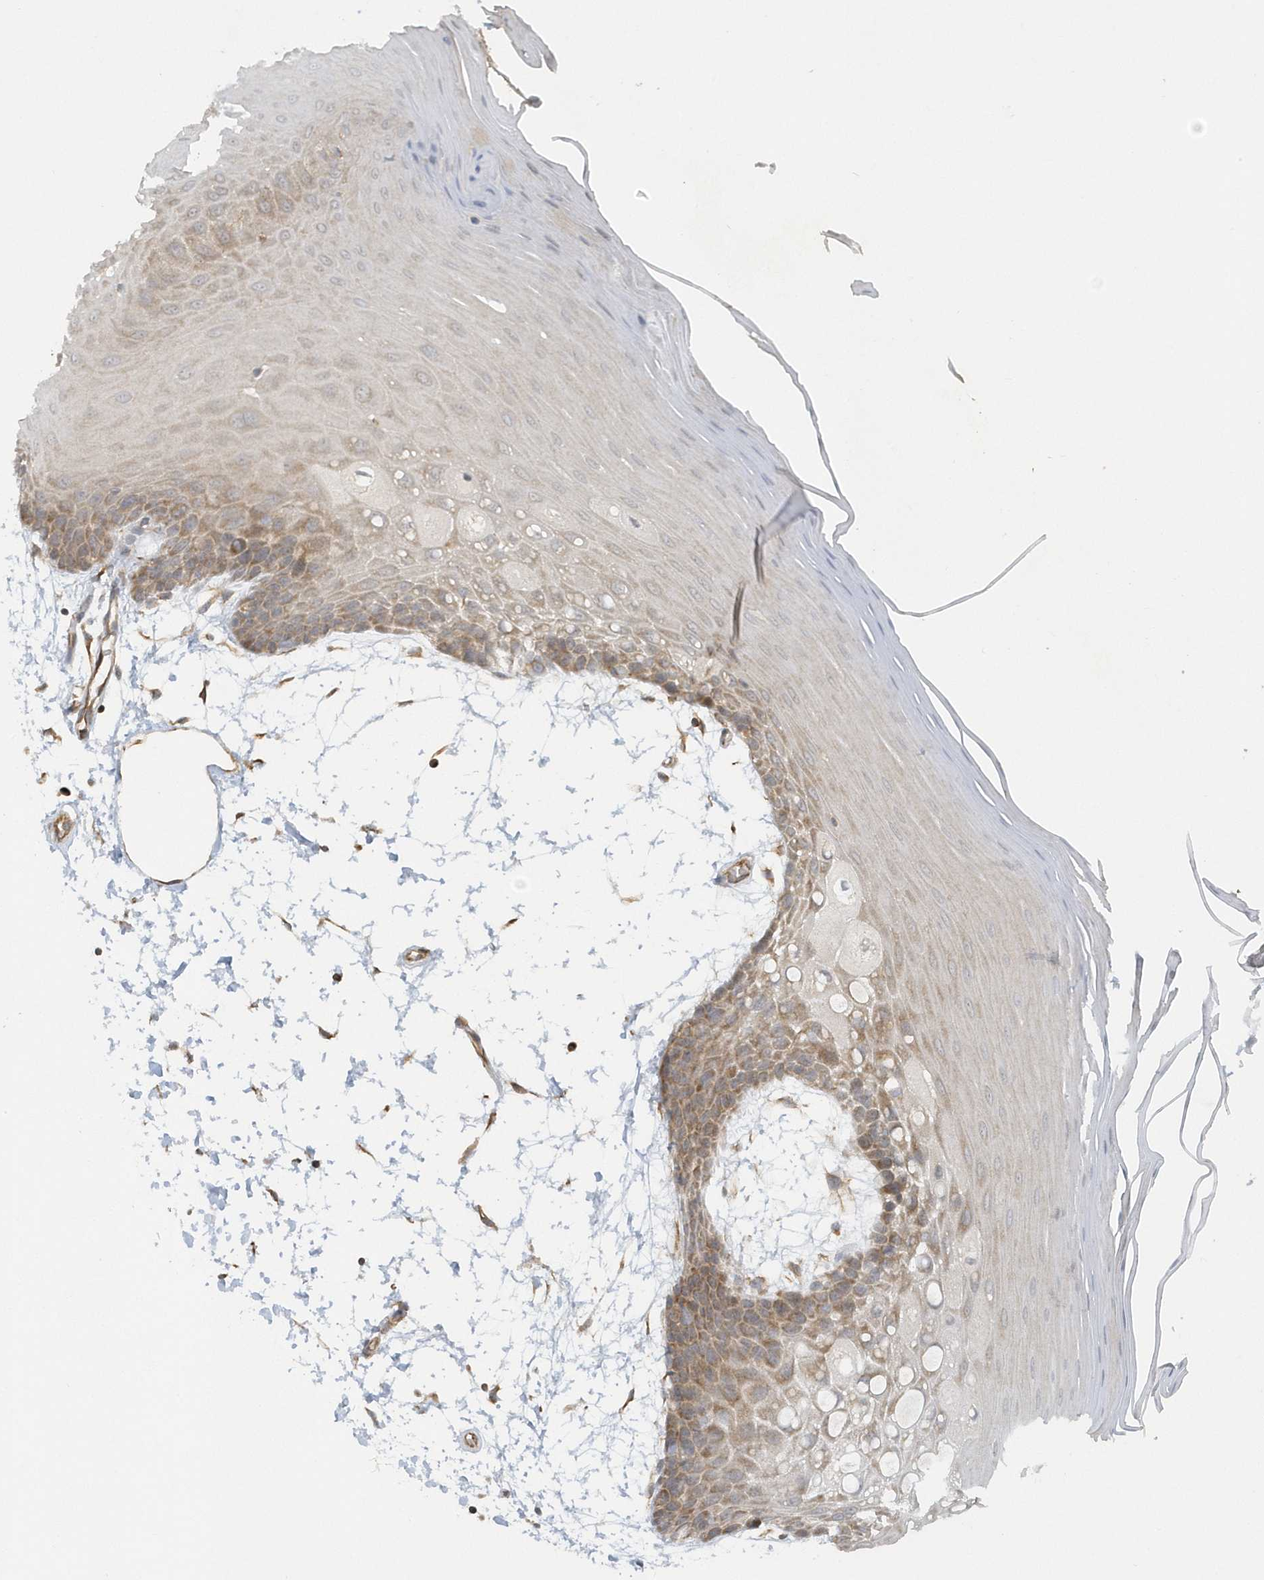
{"staining": {"intensity": "moderate", "quantity": "25%-75%", "location": "cytoplasmic/membranous"}, "tissue": "oral mucosa", "cell_type": "Squamous epithelial cells", "image_type": "normal", "snomed": [{"axis": "morphology", "description": "Normal tissue, NOS"}, {"axis": "topography", "description": "Skeletal muscle"}, {"axis": "topography", "description": "Oral tissue"}, {"axis": "topography", "description": "Salivary gland"}, {"axis": "topography", "description": "Peripheral nerve tissue"}], "caption": "An image showing moderate cytoplasmic/membranous staining in about 25%-75% of squamous epithelial cells in benign oral mucosa, as visualized by brown immunohistochemical staining.", "gene": "THG1L", "patient": {"sex": "male", "age": 54}}